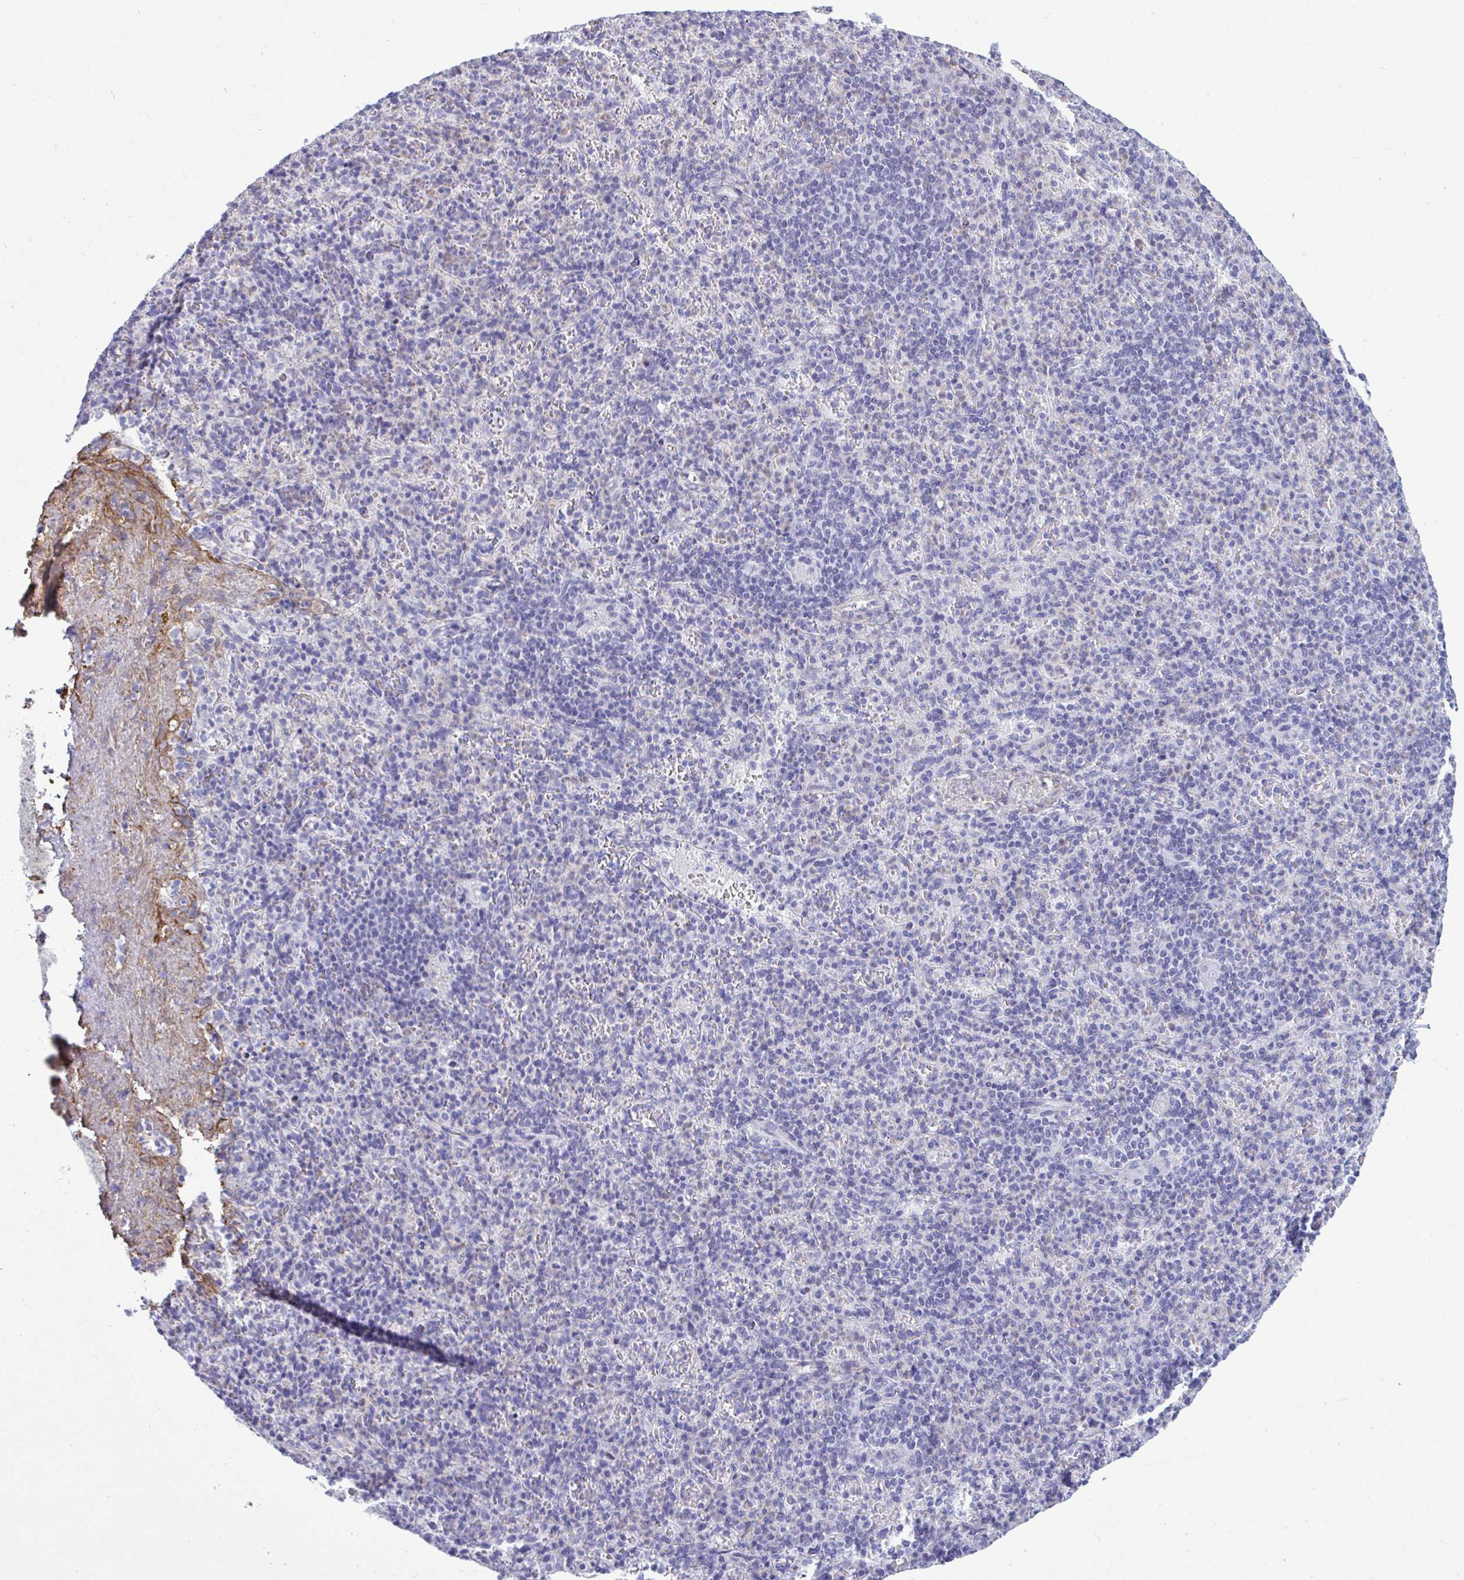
{"staining": {"intensity": "negative", "quantity": "none", "location": "none"}, "tissue": "spleen", "cell_type": "Cells in red pulp", "image_type": "normal", "snomed": [{"axis": "morphology", "description": "Normal tissue, NOS"}, {"axis": "topography", "description": "Spleen"}], "caption": "This histopathology image is of normal spleen stained with immunohistochemistry to label a protein in brown with the nuclei are counter-stained blue. There is no expression in cells in red pulp. (DAB (3,3'-diaminobenzidine) immunohistochemistry with hematoxylin counter stain).", "gene": "MYH10", "patient": {"sex": "female", "age": 74}}